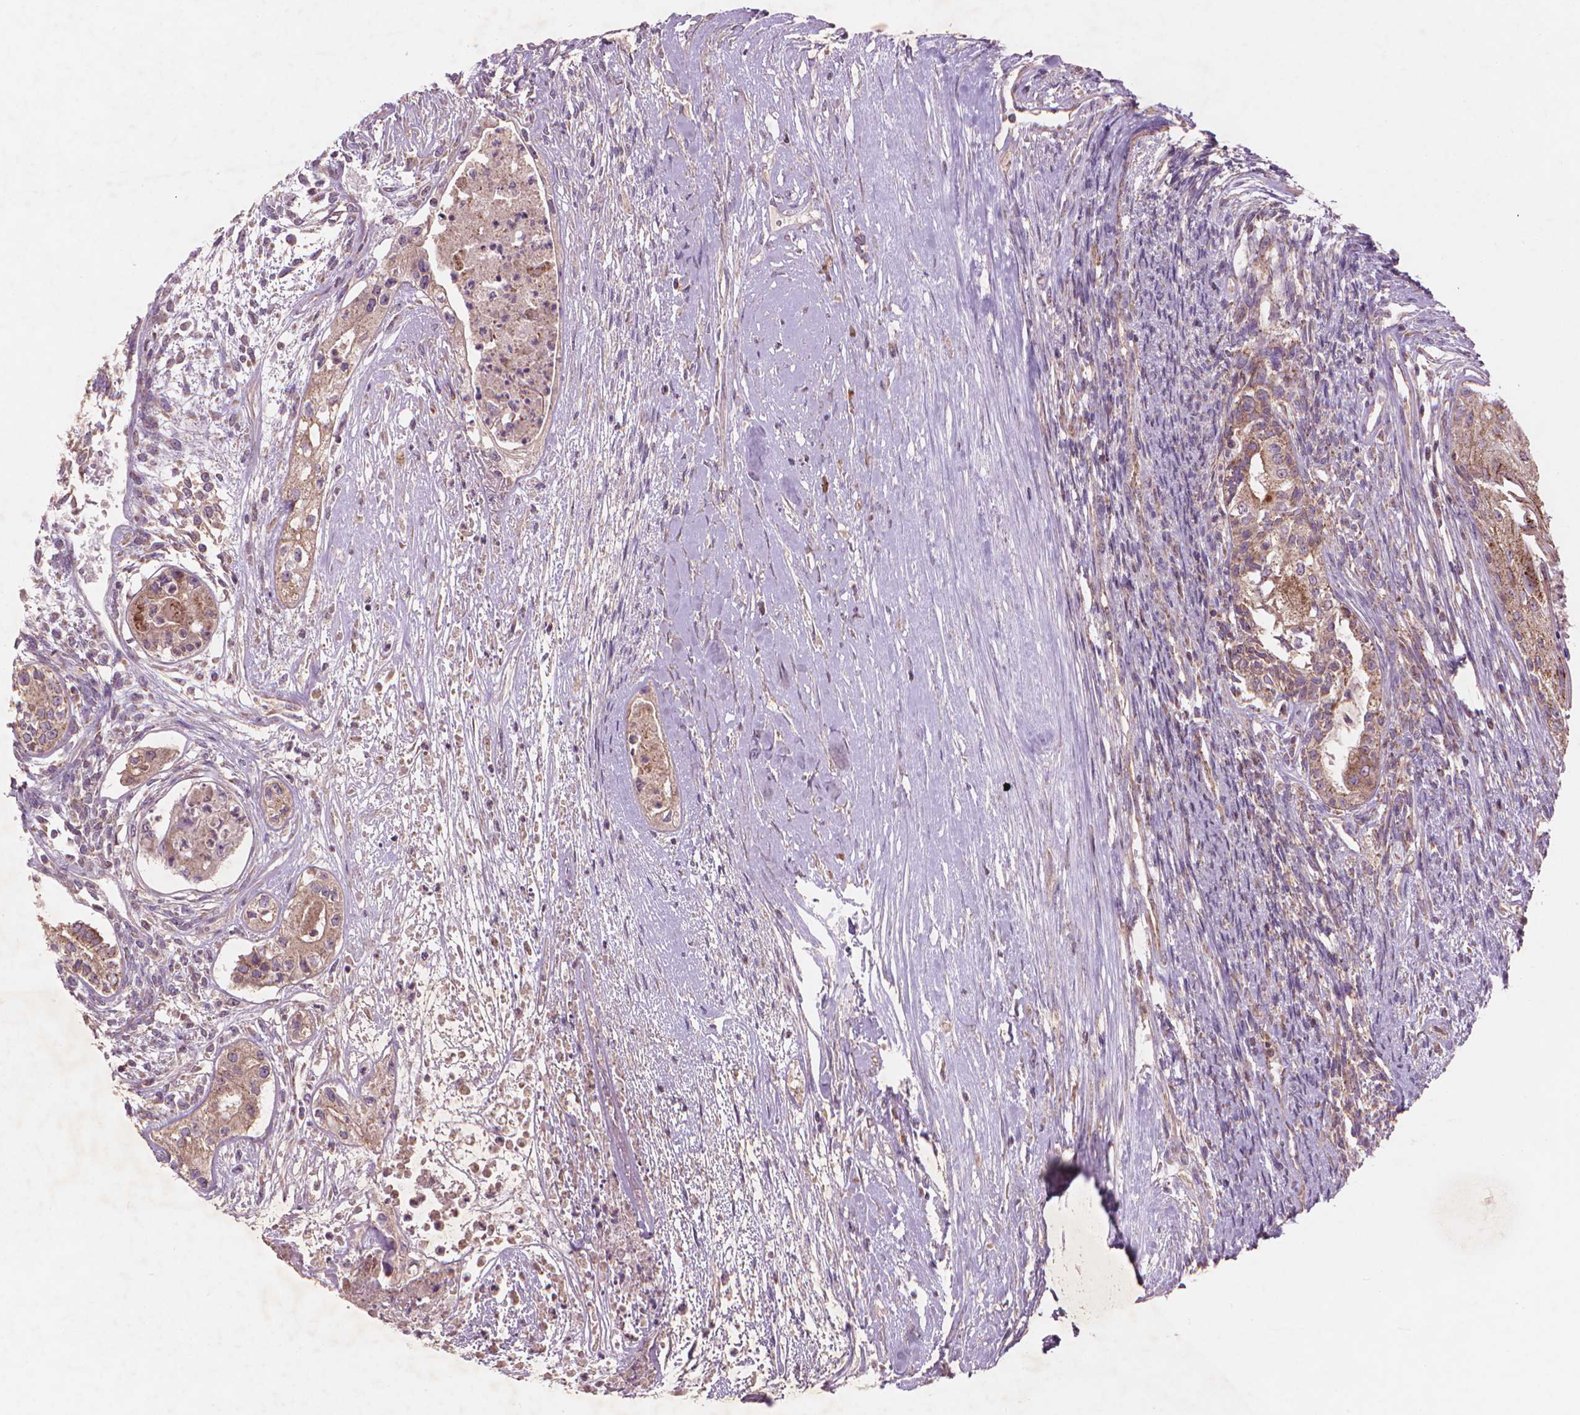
{"staining": {"intensity": "weak", "quantity": ">75%", "location": "cytoplasmic/membranous"}, "tissue": "testis cancer", "cell_type": "Tumor cells", "image_type": "cancer", "snomed": [{"axis": "morphology", "description": "Carcinoma, Embryonal, NOS"}, {"axis": "topography", "description": "Testis"}], "caption": "A brown stain shows weak cytoplasmic/membranous staining of a protein in human testis embryonal carcinoma tumor cells.", "gene": "NLRX1", "patient": {"sex": "male", "age": 37}}